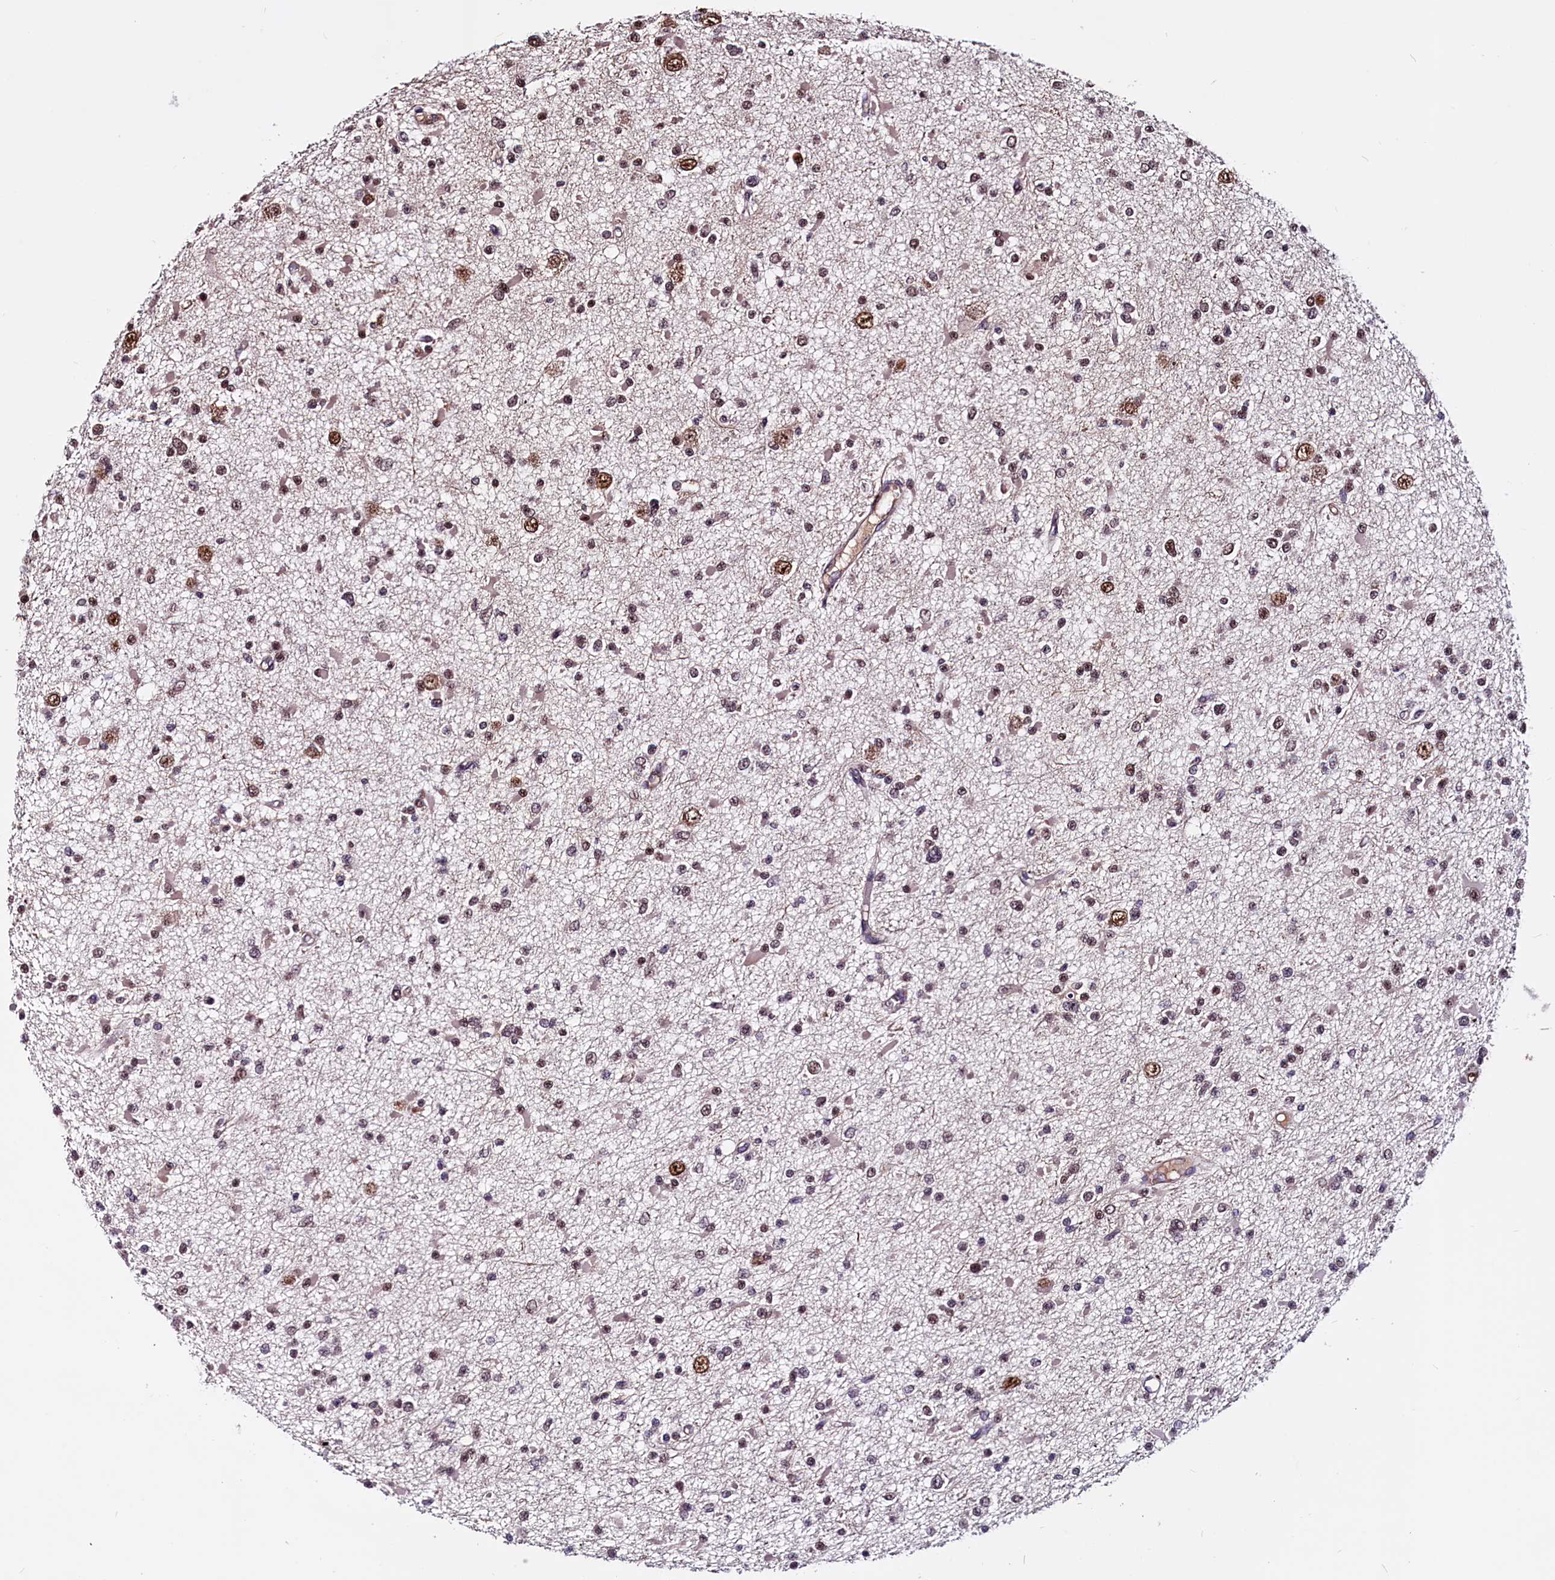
{"staining": {"intensity": "weak", "quantity": "25%-75%", "location": "nuclear"}, "tissue": "glioma", "cell_type": "Tumor cells", "image_type": "cancer", "snomed": [{"axis": "morphology", "description": "Glioma, malignant, Low grade"}, {"axis": "topography", "description": "Brain"}], "caption": "Human glioma stained with a brown dye shows weak nuclear positive positivity in about 25%-75% of tumor cells.", "gene": "RNMT", "patient": {"sex": "female", "age": 22}}